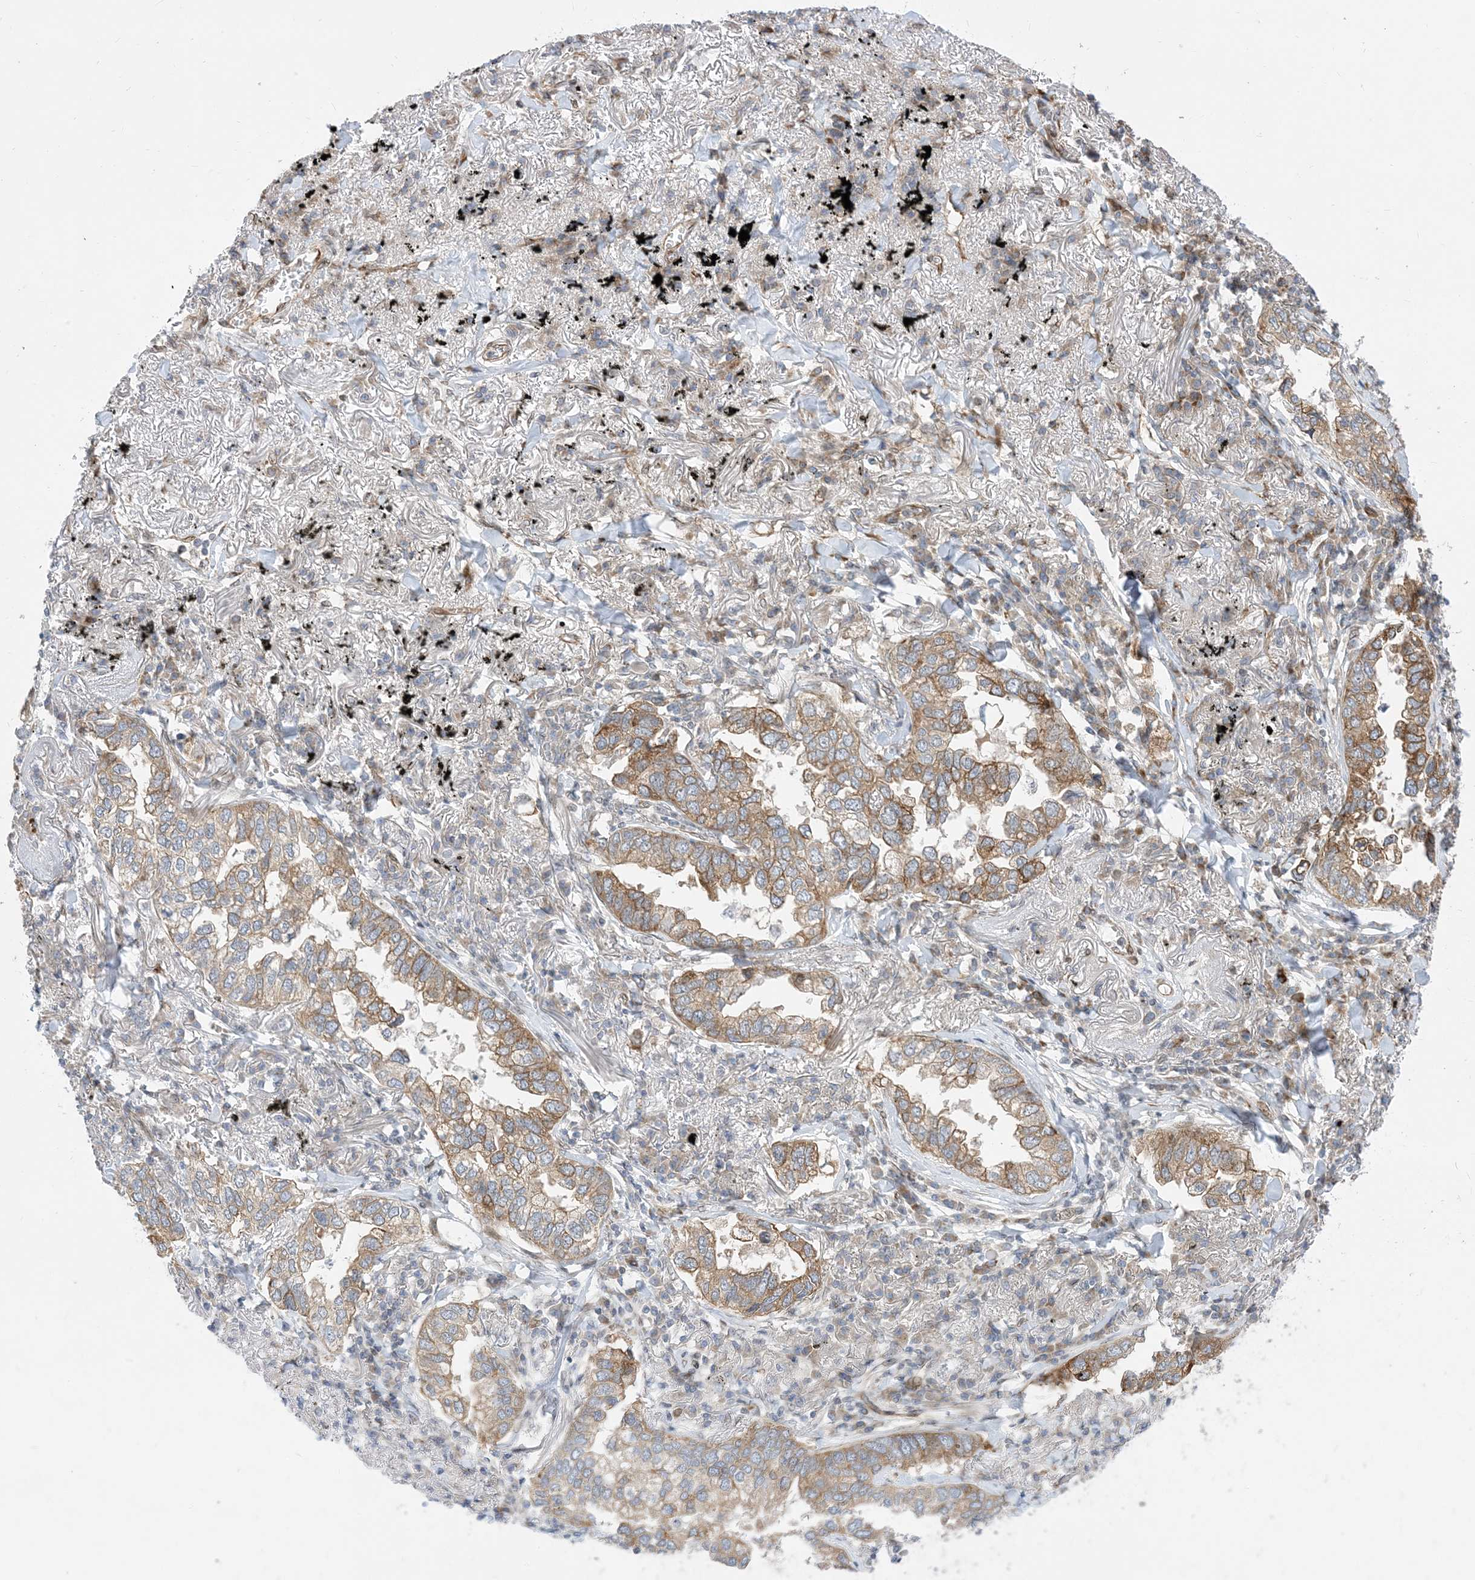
{"staining": {"intensity": "moderate", "quantity": ">75%", "location": "cytoplasmic/membranous"}, "tissue": "lung cancer", "cell_type": "Tumor cells", "image_type": "cancer", "snomed": [{"axis": "morphology", "description": "Adenocarcinoma, NOS"}, {"axis": "topography", "description": "Lung"}], "caption": "The image displays a brown stain indicating the presence of a protein in the cytoplasmic/membranous of tumor cells in lung cancer (adenocarcinoma). (Stains: DAB (3,3'-diaminobenzidine) in brown, nuclei in blue, Microscopy: brightfield microscopy at high magnification).", "gene": "TYSND1", "patient": {"sex": "male", "age": 65}}